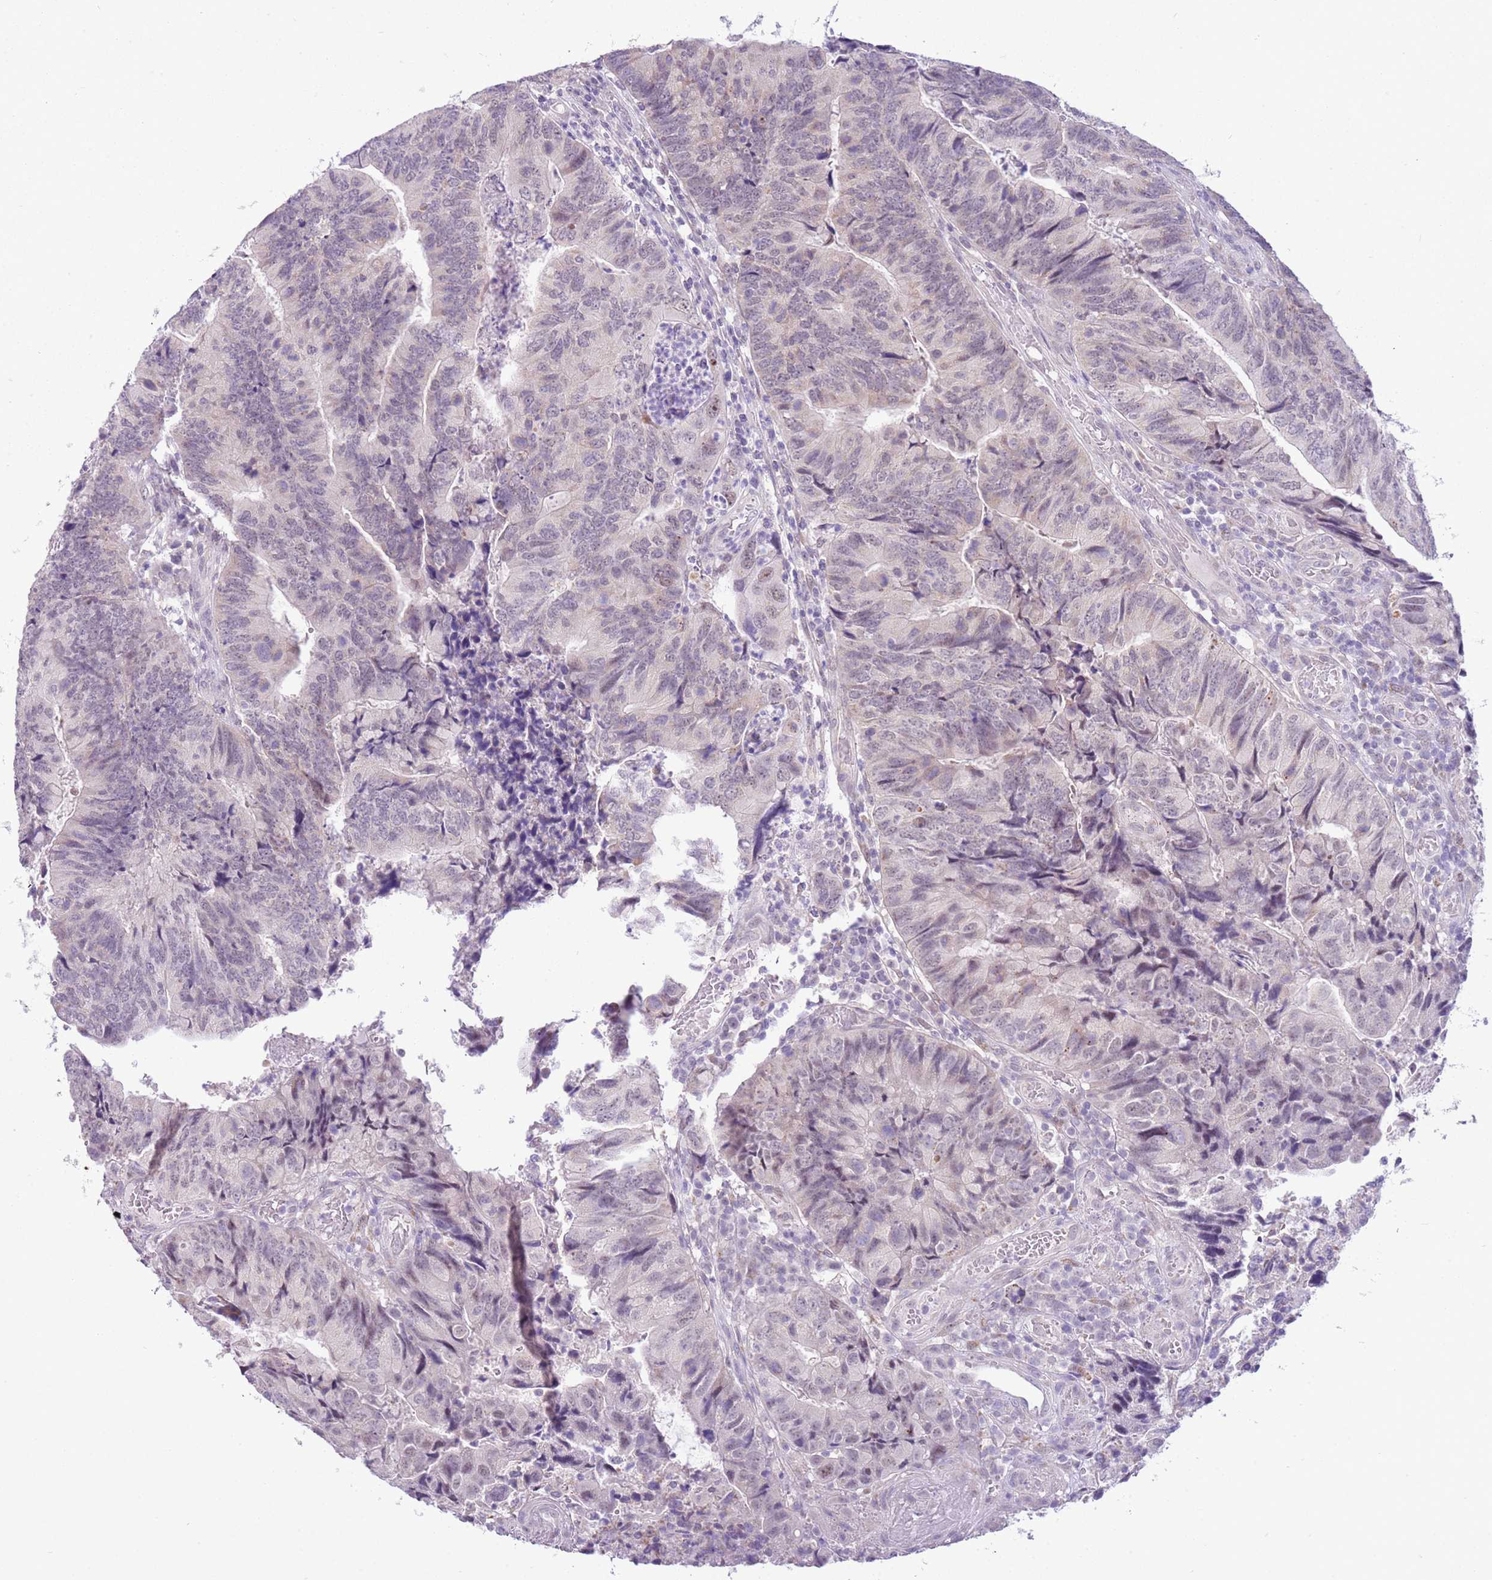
{"staining": {"intensity": "weak", "quantity": "<25%", "location": "nuclear"}, "tissue": "colorectal cancer", "cell_type": "Tumor cells", "image_type": "cancer", "snomed": [{"axis": "morphology", "description": "Adenocarcinoma, NOS"}, {"axis": "topography", "description": "Colon"}], "caption": "Photomicrograph shows no significant protein positivity in tumor cells of colorectal cancer (adenocarcinoma).", "gene": "FAM120C", "patient": {"sex": "female", "age": 67}}